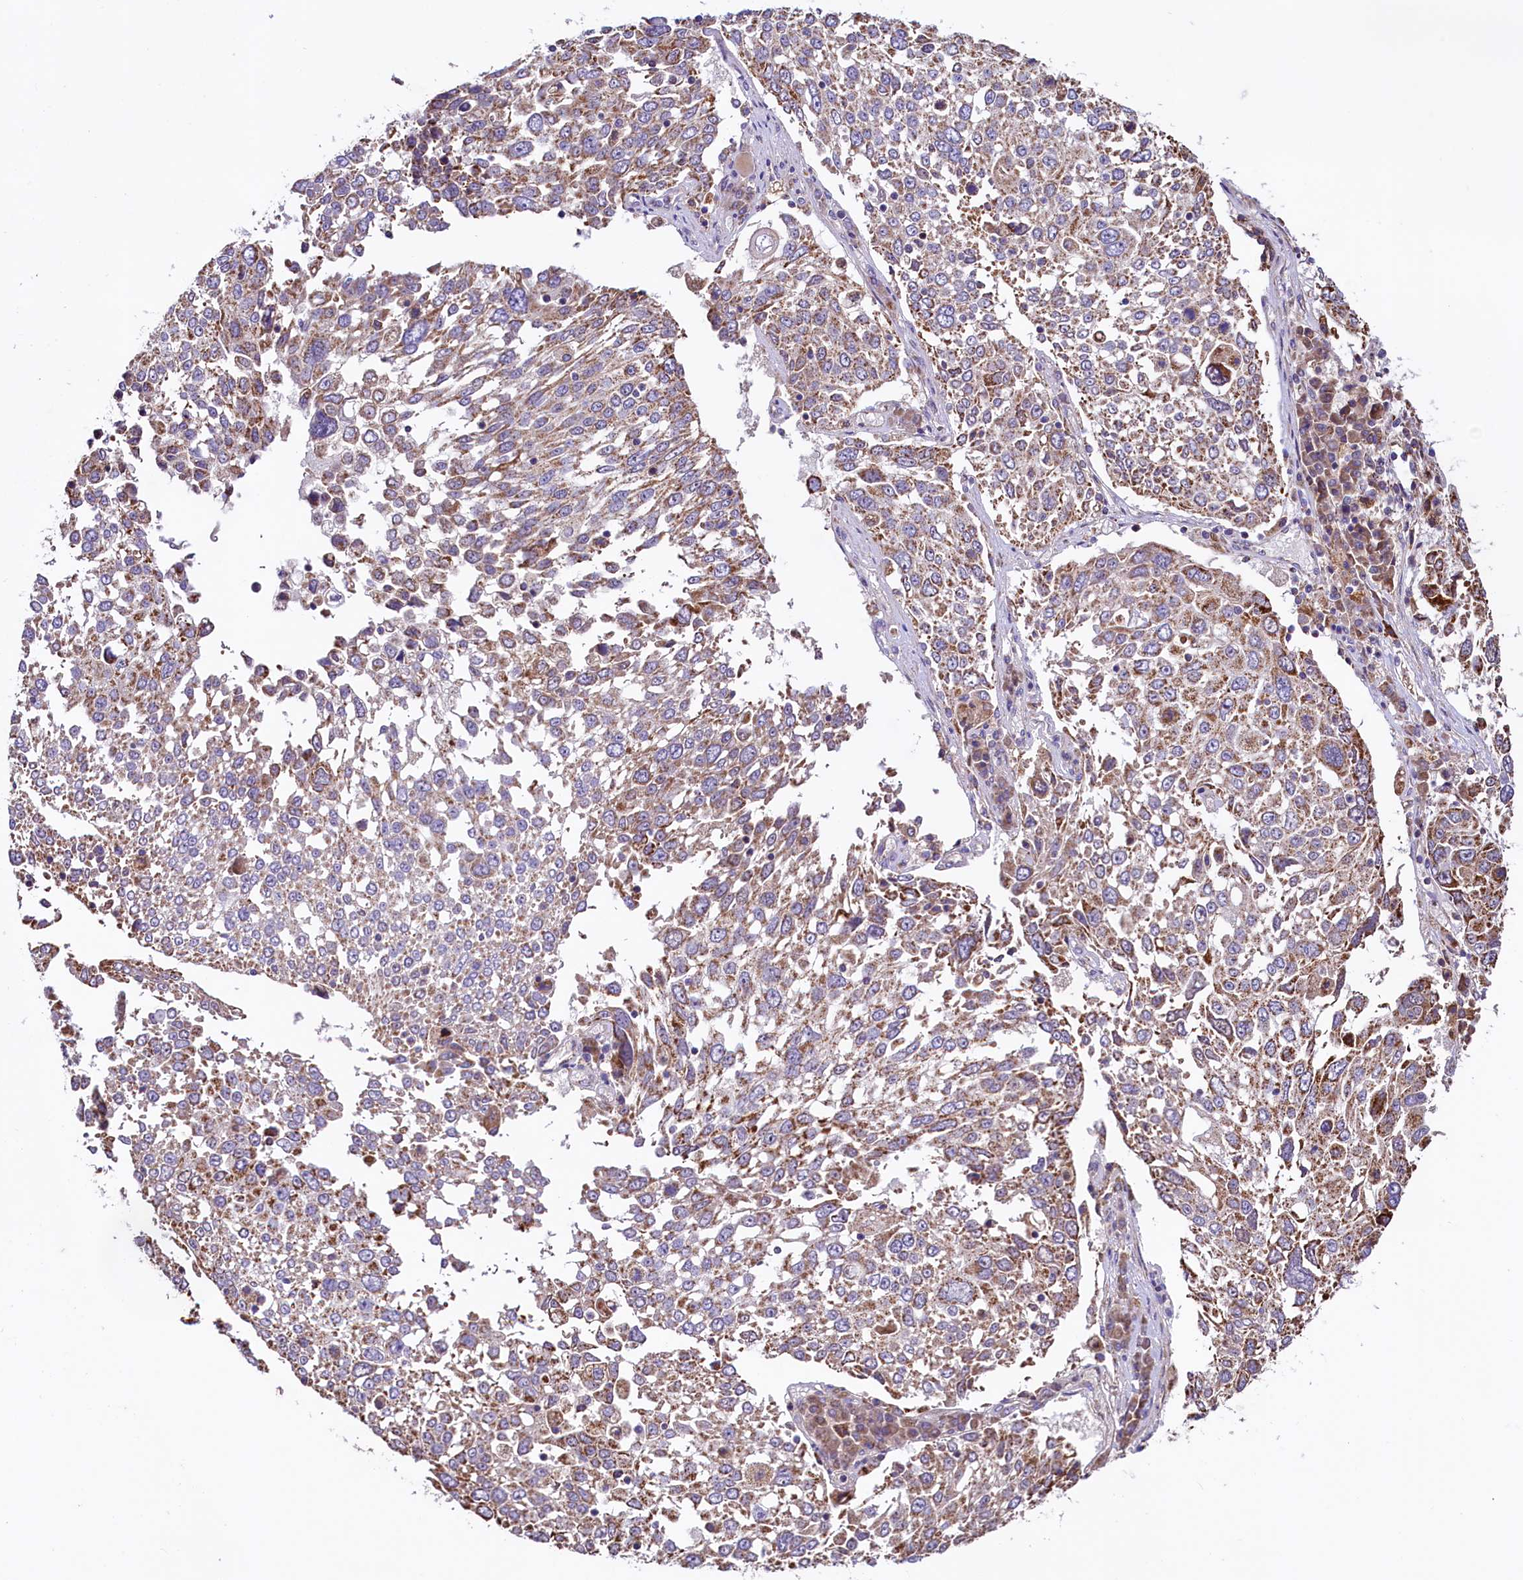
{"staining": {"intensity": "moderate", "quantity": "25%-75%", "location": "cytoplasmic/membranous"}, "tissue": "lung cancer", "cell_type": "Tumor cells", "image_type": "cancer", "snomed": [{"axis": "morphology", "description": "Squamous cell carcinoma, NOS"}, {"axis": "topography", "description": "Lung"}], "caption": "Immunohistochemical staining of lung squamous cell carcinoma demonstrates moderate cytoplasmic/membranous protein expression in about 25%-75% of tumor cells.", "gene": "STARD5", "patient": {"sex": "male", "age": 65}}